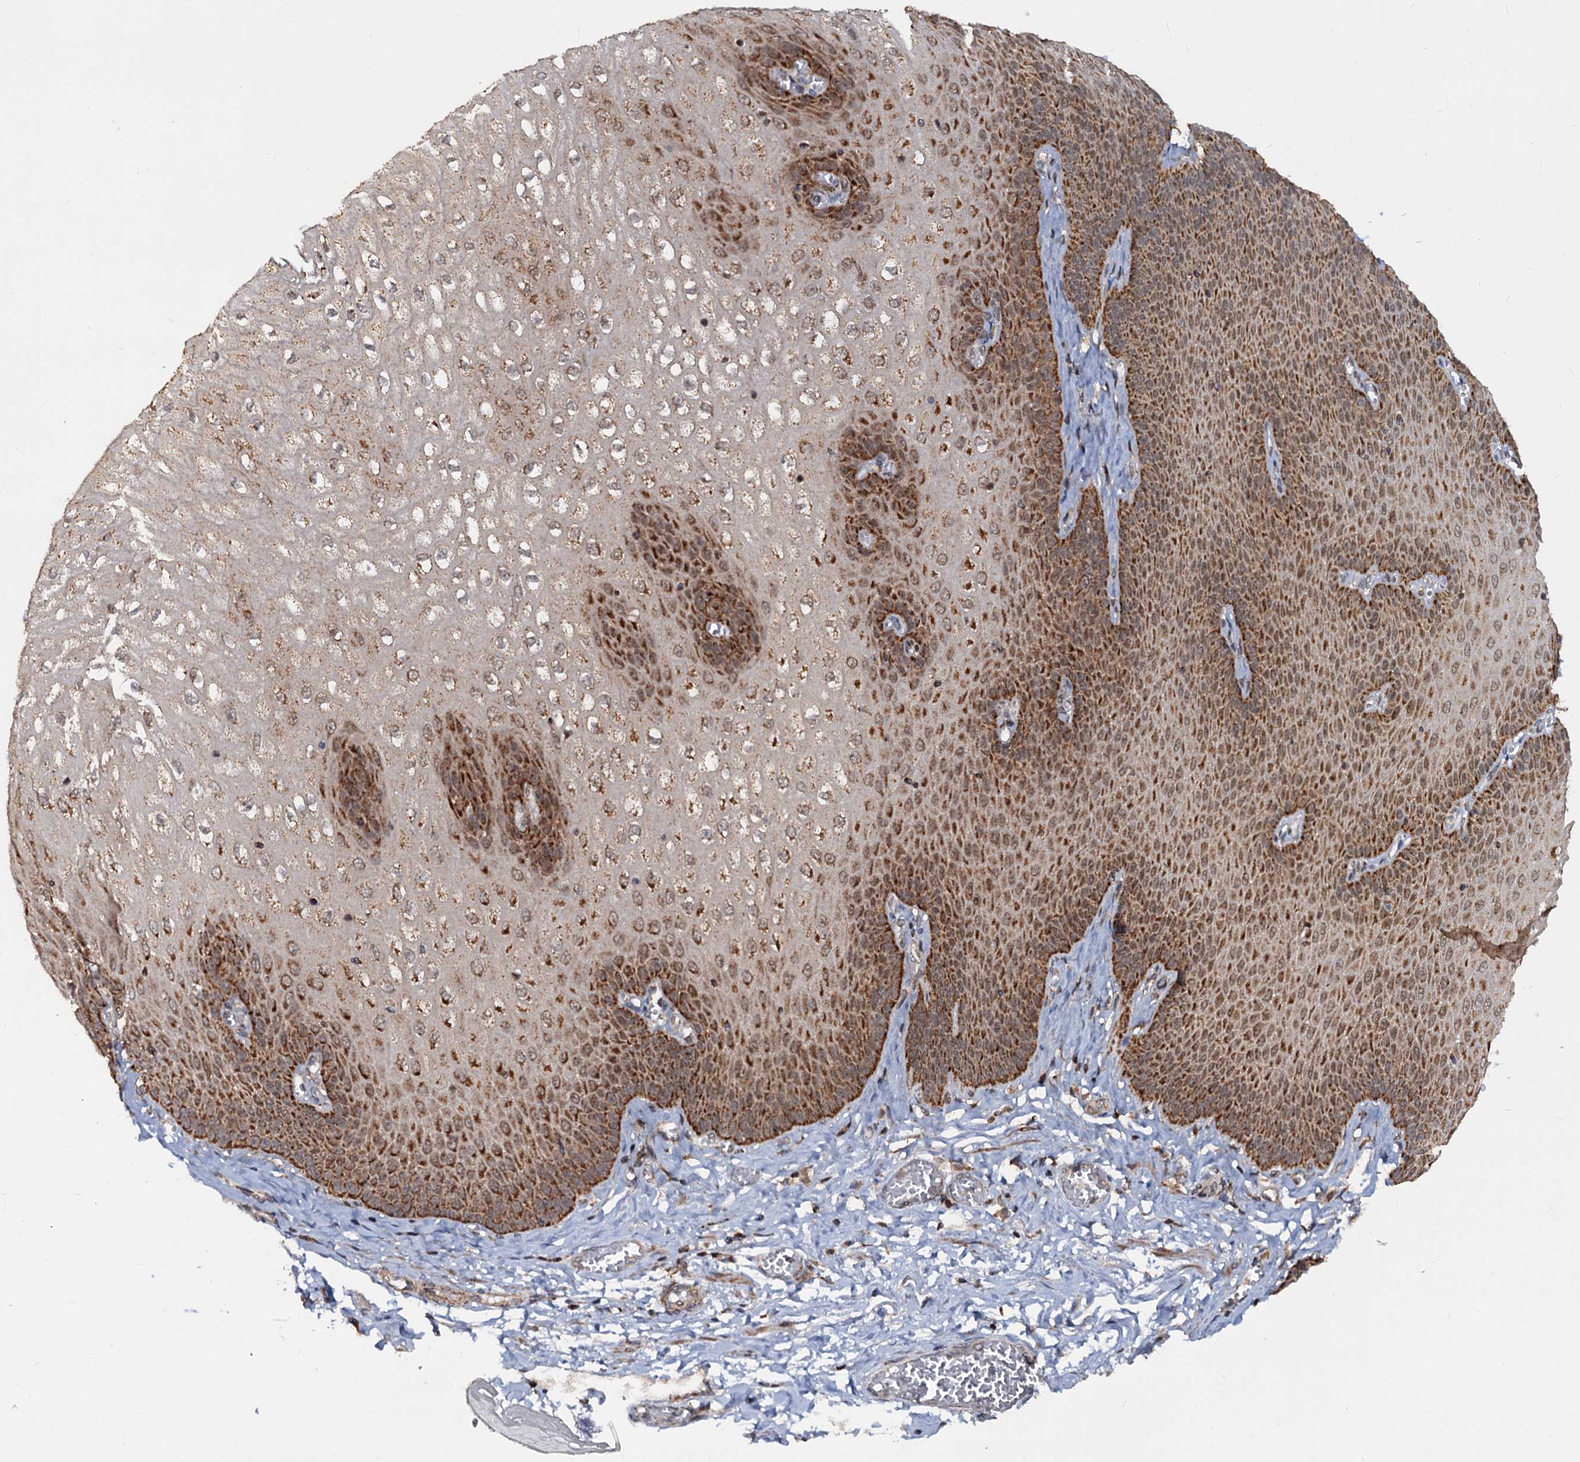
{"staining": {"intensity": "strong", "quantity": ">75%", "location": "cytoplasmic/membranous"}, "tissue": "esophagus", "cell_type": "Squamous epithelial cells", "image_type": "normal", "snomed": [{"axis": "morphology", "description": "Normal tissue, NOS"}, {"axis": "topography", "description": "Esophagus"}], "caption": "Immunohistochemistry photomicrograph of benign human esophagus stained for a protein (brown), which exhibits high levels of strong cytoplasmic/membranous positivity in about >75% of squamous epithelial cells.", "gene": "CEP76", "patient": {"sex": "male", "age": 60}}